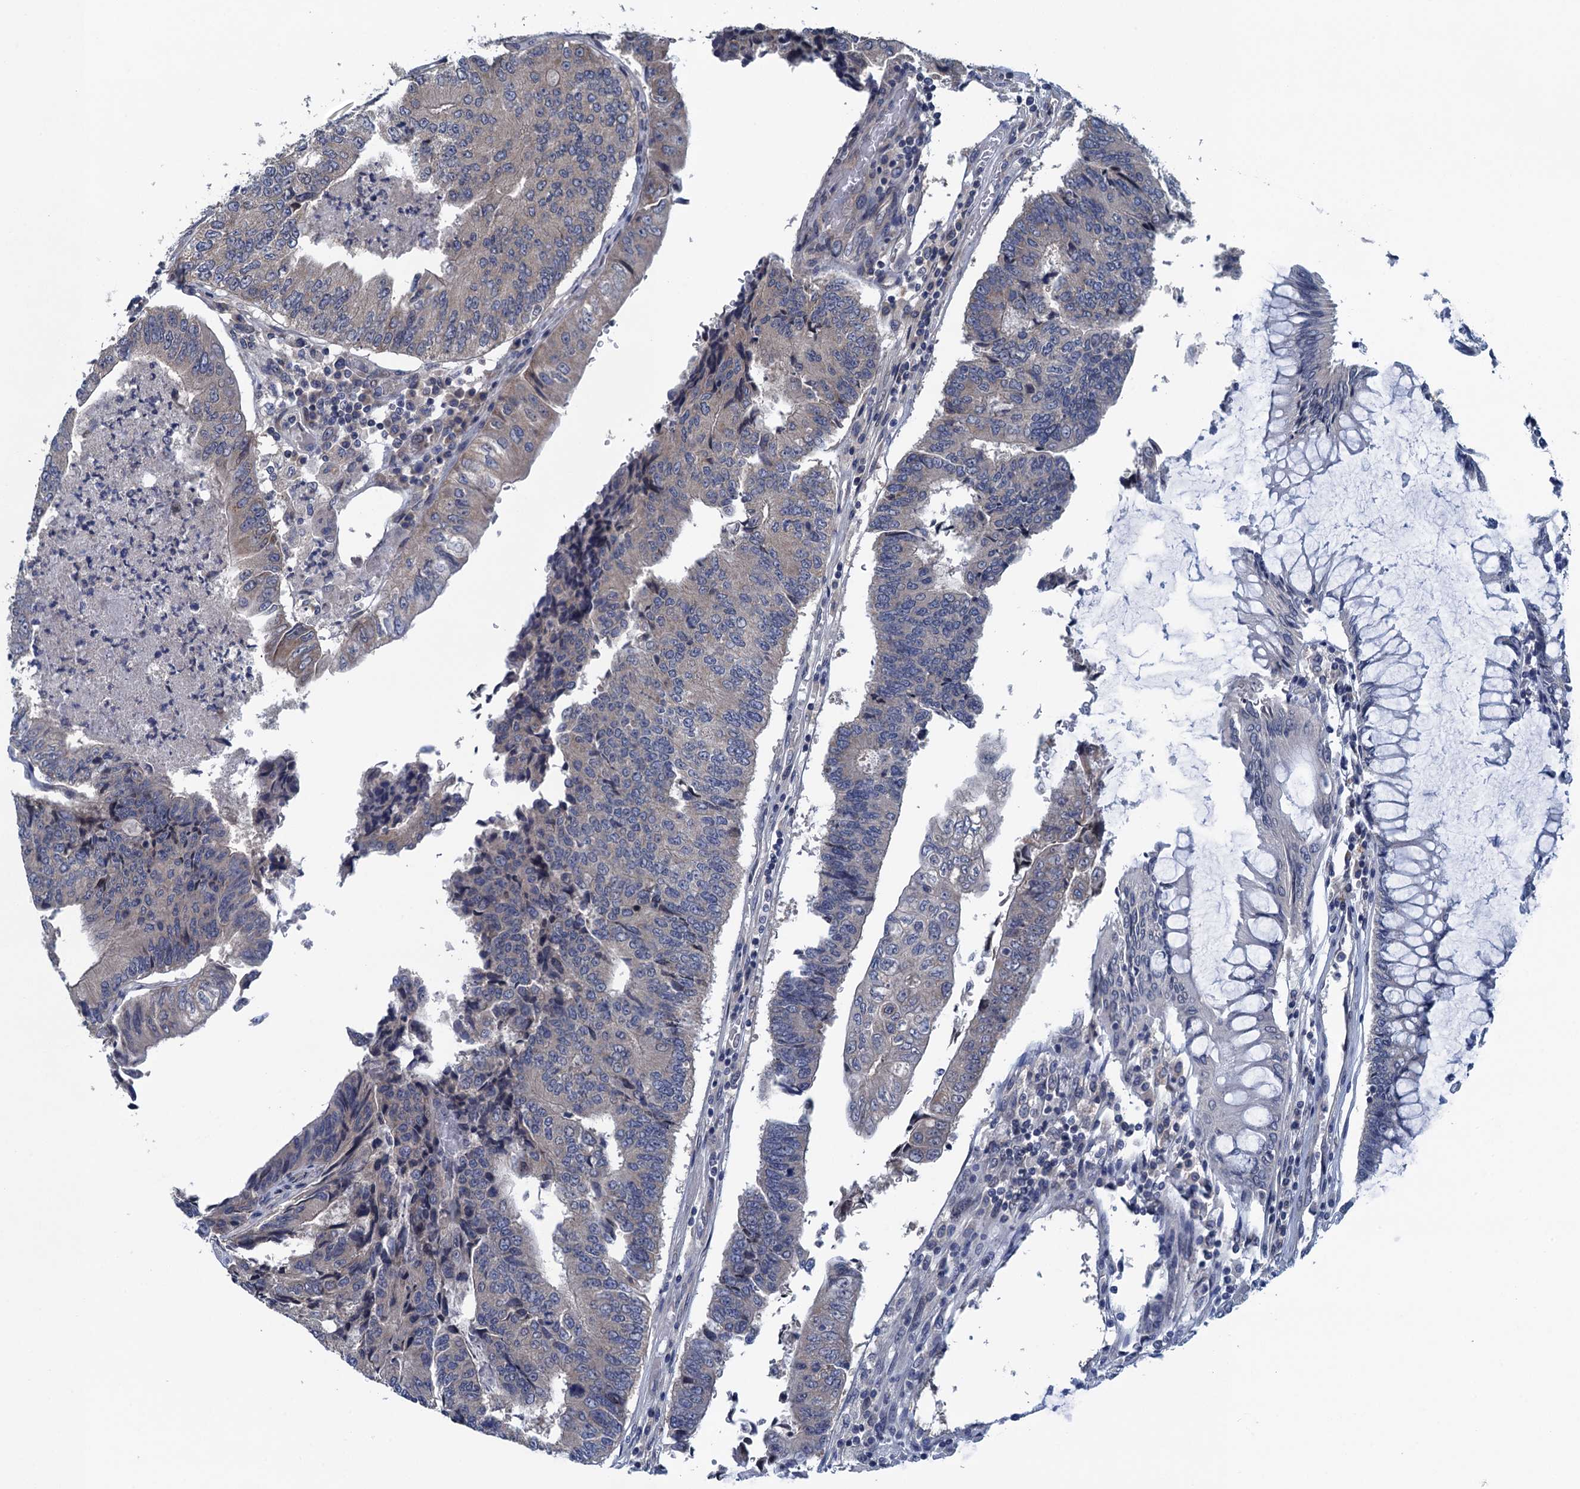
{"staining": {"intensity": "weak", "quantity": "<25%", "location": "cytoplasmic/membranous"}, "tissue": "colorectal cancer", "cell_type": "Tumor cells", "image_type": "cancer", "snomed": [{"axis": "morphology", "description": "Adenocarcinoma, NOS"}, {"axis": "topography", "description": "Colon"}], "caption": "This is an immunohistochemistry image of colorectal cancer (adenocarcinoma). There is no positivity in tumor cells.", "gene": "CTU2", "patient": {"sex": "female", "age": 67}}